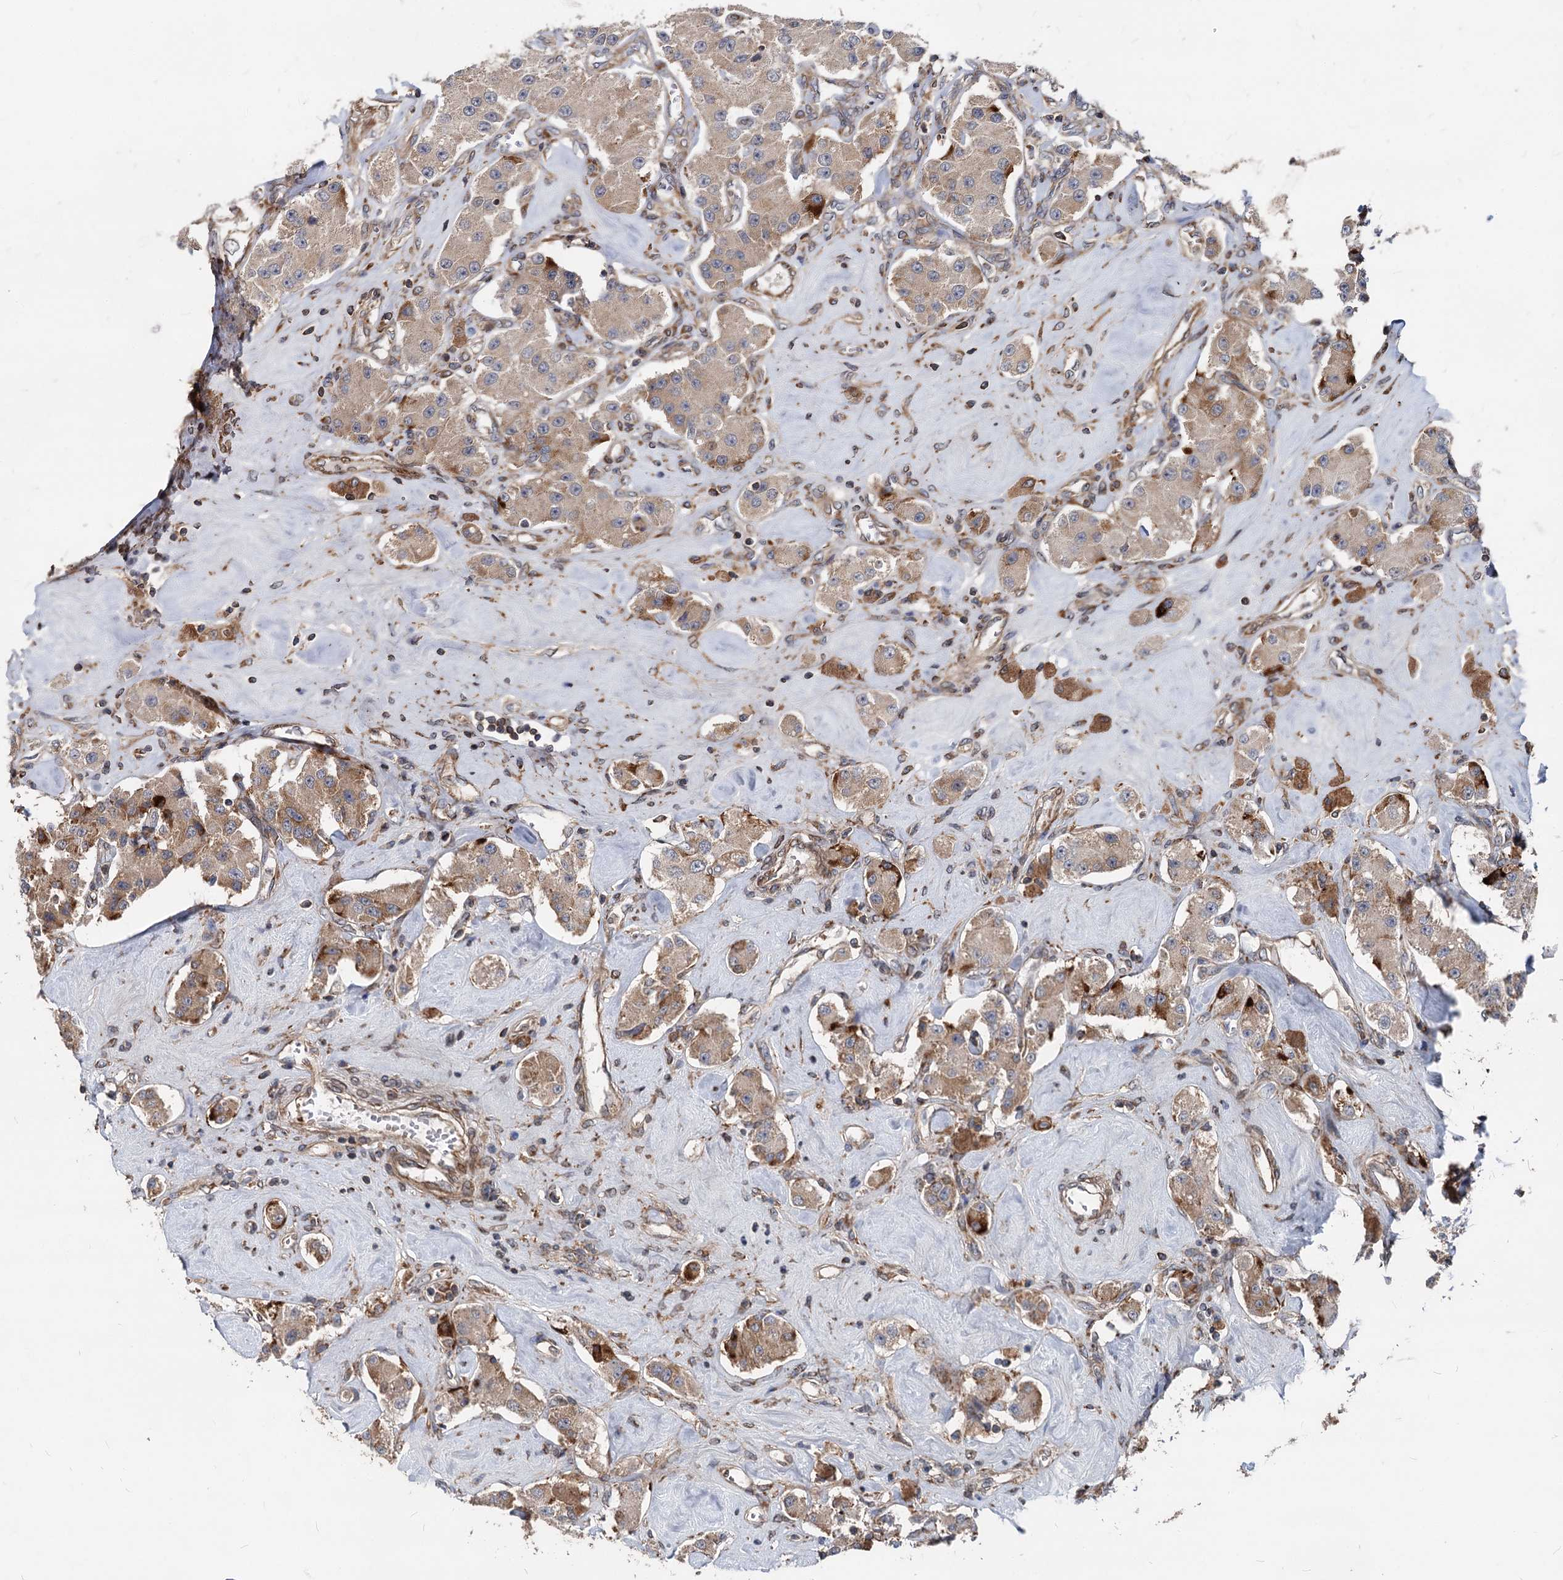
{"staining": {"intensity": "moderate", "quantity": ">75%", "location": "cytoplasmic/membranous"}, "tissue": "carcinoid", "cell_type": "Tumor cells", "image_type": "cancer", "snomed": [{"axis": "morphology", "description": "Carcinoid, malignant, NOS"}, {"axis": "topography", "description": "Pancreas"}], "caption": "About >75% of tumor cells in malignant carcinoid reveal moderate cytoplasmic/membranous protein positivity as visualized by brown immunohistochemical staining.", "gene": "STIM1", "patient": {"sex": "male", "age": 41}}